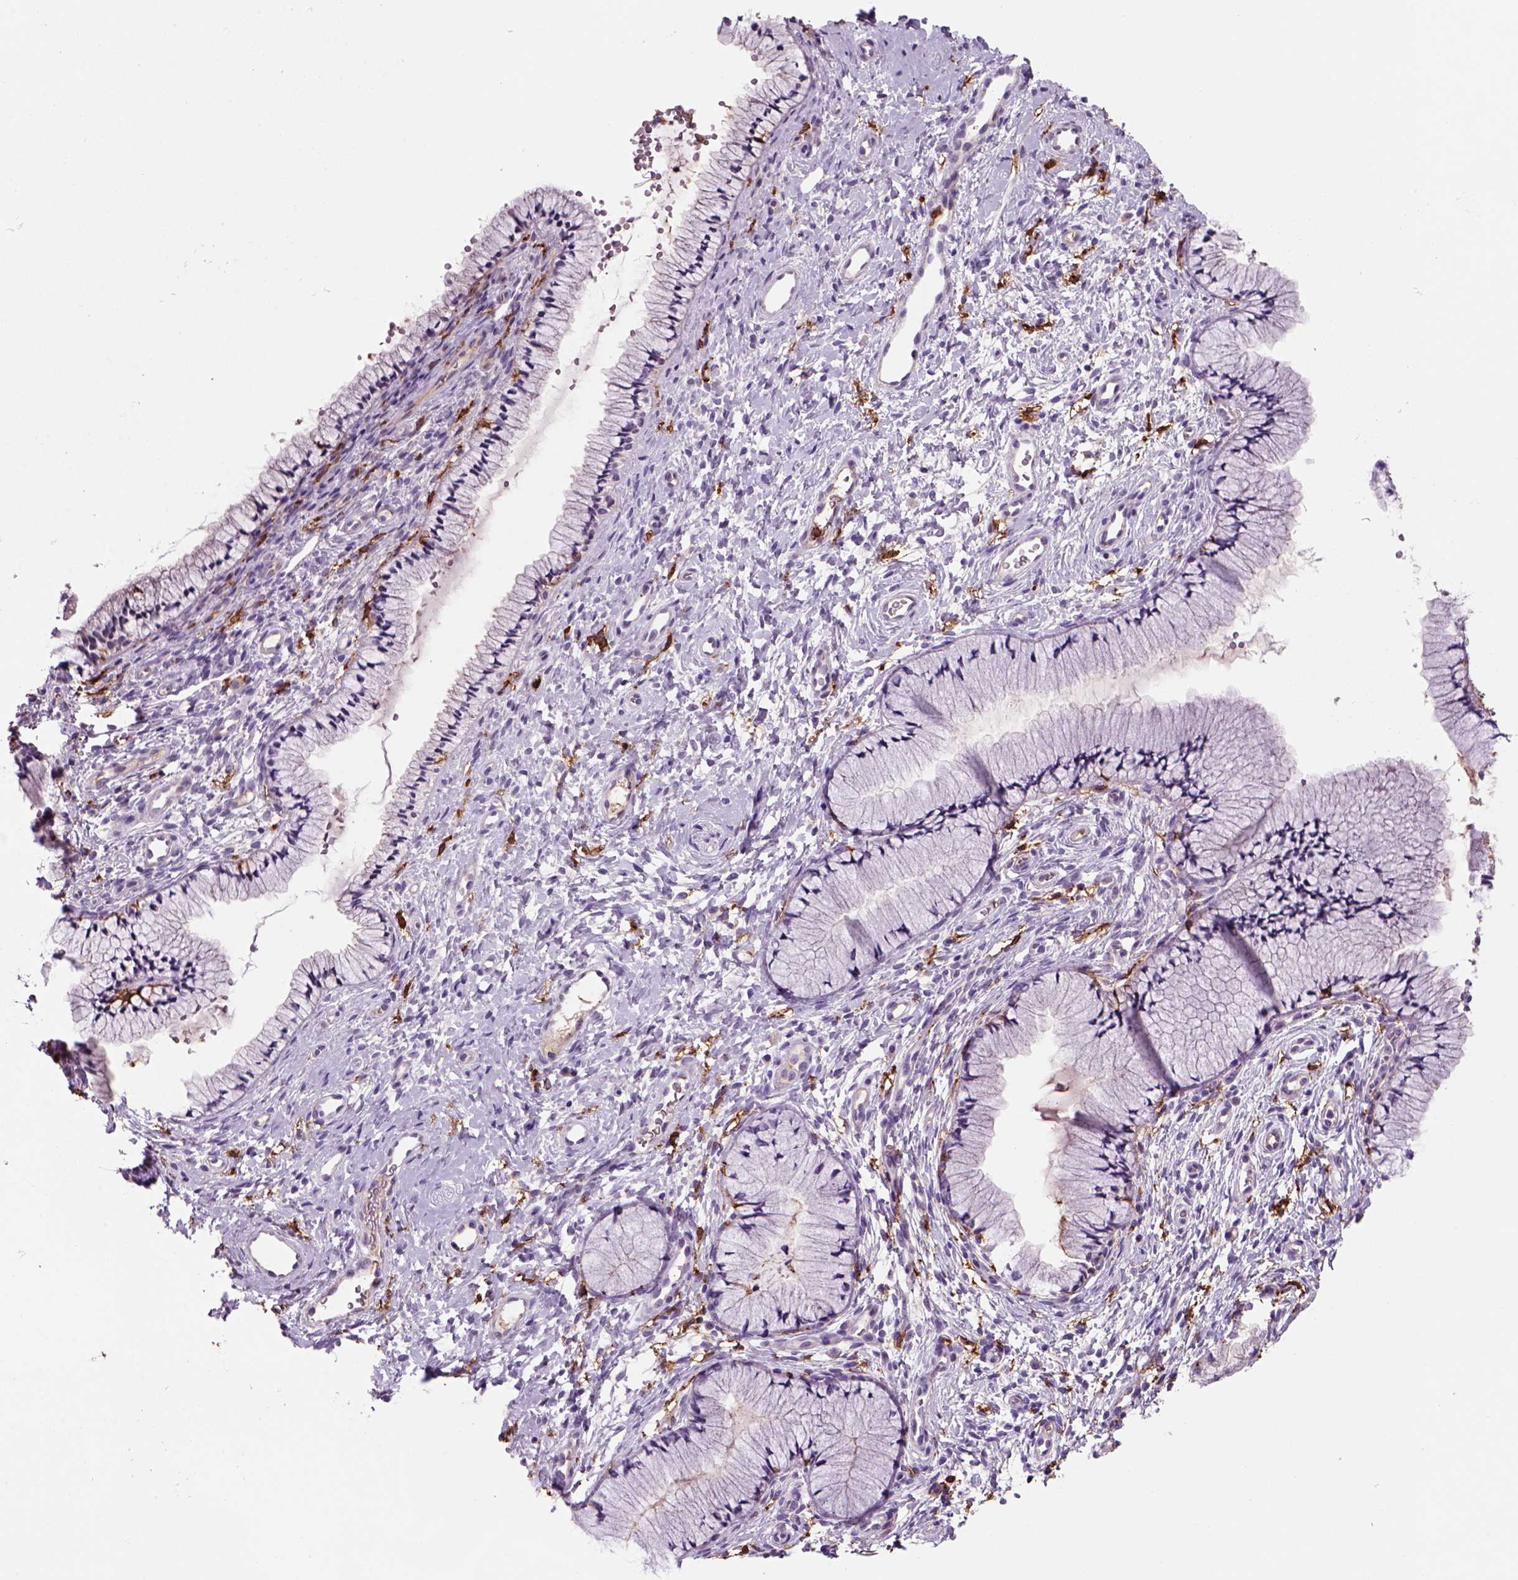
{"staining": {"intensity": "negative", "quantity": "none", "location": "none"}, "tissue": "cervix", "cell_type": "Glandular cells", "image_type": "normal", "snomed": [{"axis": "morphology", "description": "Normal tissue, NOS"}, {"axis": "topography", "description": "Cervix"}], "caption": "Protein analysis of normal cervix demonstrates no significant staining in glandular cells. (Stains: DAB (3,3'-diaminobenzidine) immunohistochemistry with hematoxylin counter stain, Microscopy: brightfield microscopy at high magnification).", "gene": "CD14", "patient": {"sex": "female", "age": 36}}